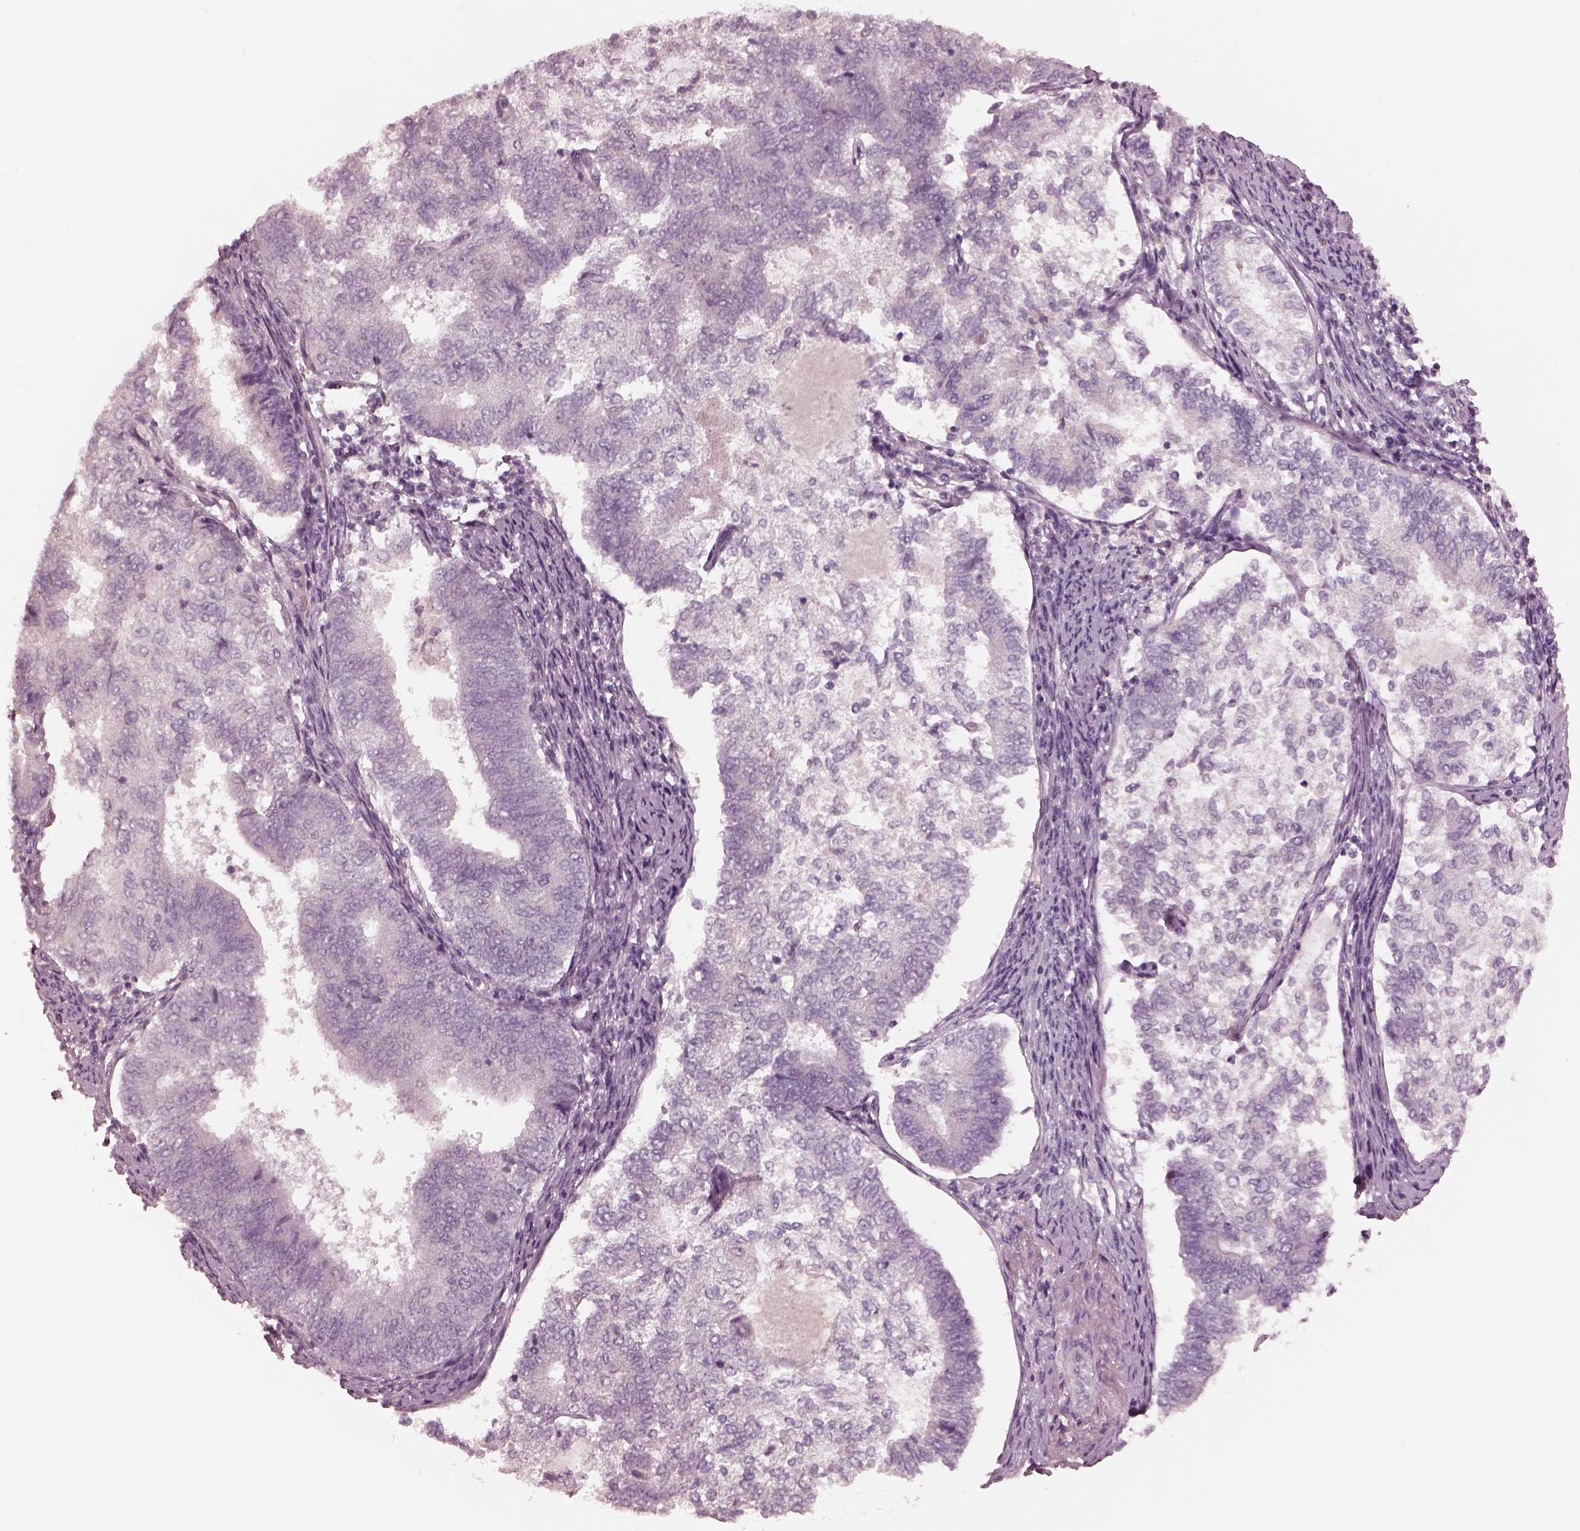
{"staining": {"intensity": "negative", "quantity": "none", "location": "none"}, "tissue": "endometrial cancer", "cell_type": "Tumor cells", "image_type": "cancer", "snomed": [{"axis": "morphology", "description": "Adenocarcinoma, NOS"}, {"axis": "topography", "description": "Endometrium"}], "caption": "Immunohistochemistry (IHC) photomicrograph of neoplastic tissue: human endometrial adenocarcinoma stained with DAB exhibits no significant protein staining in tumor cells.", "gene": "MIA", "patient": {"sex": "female", "age": 65}}